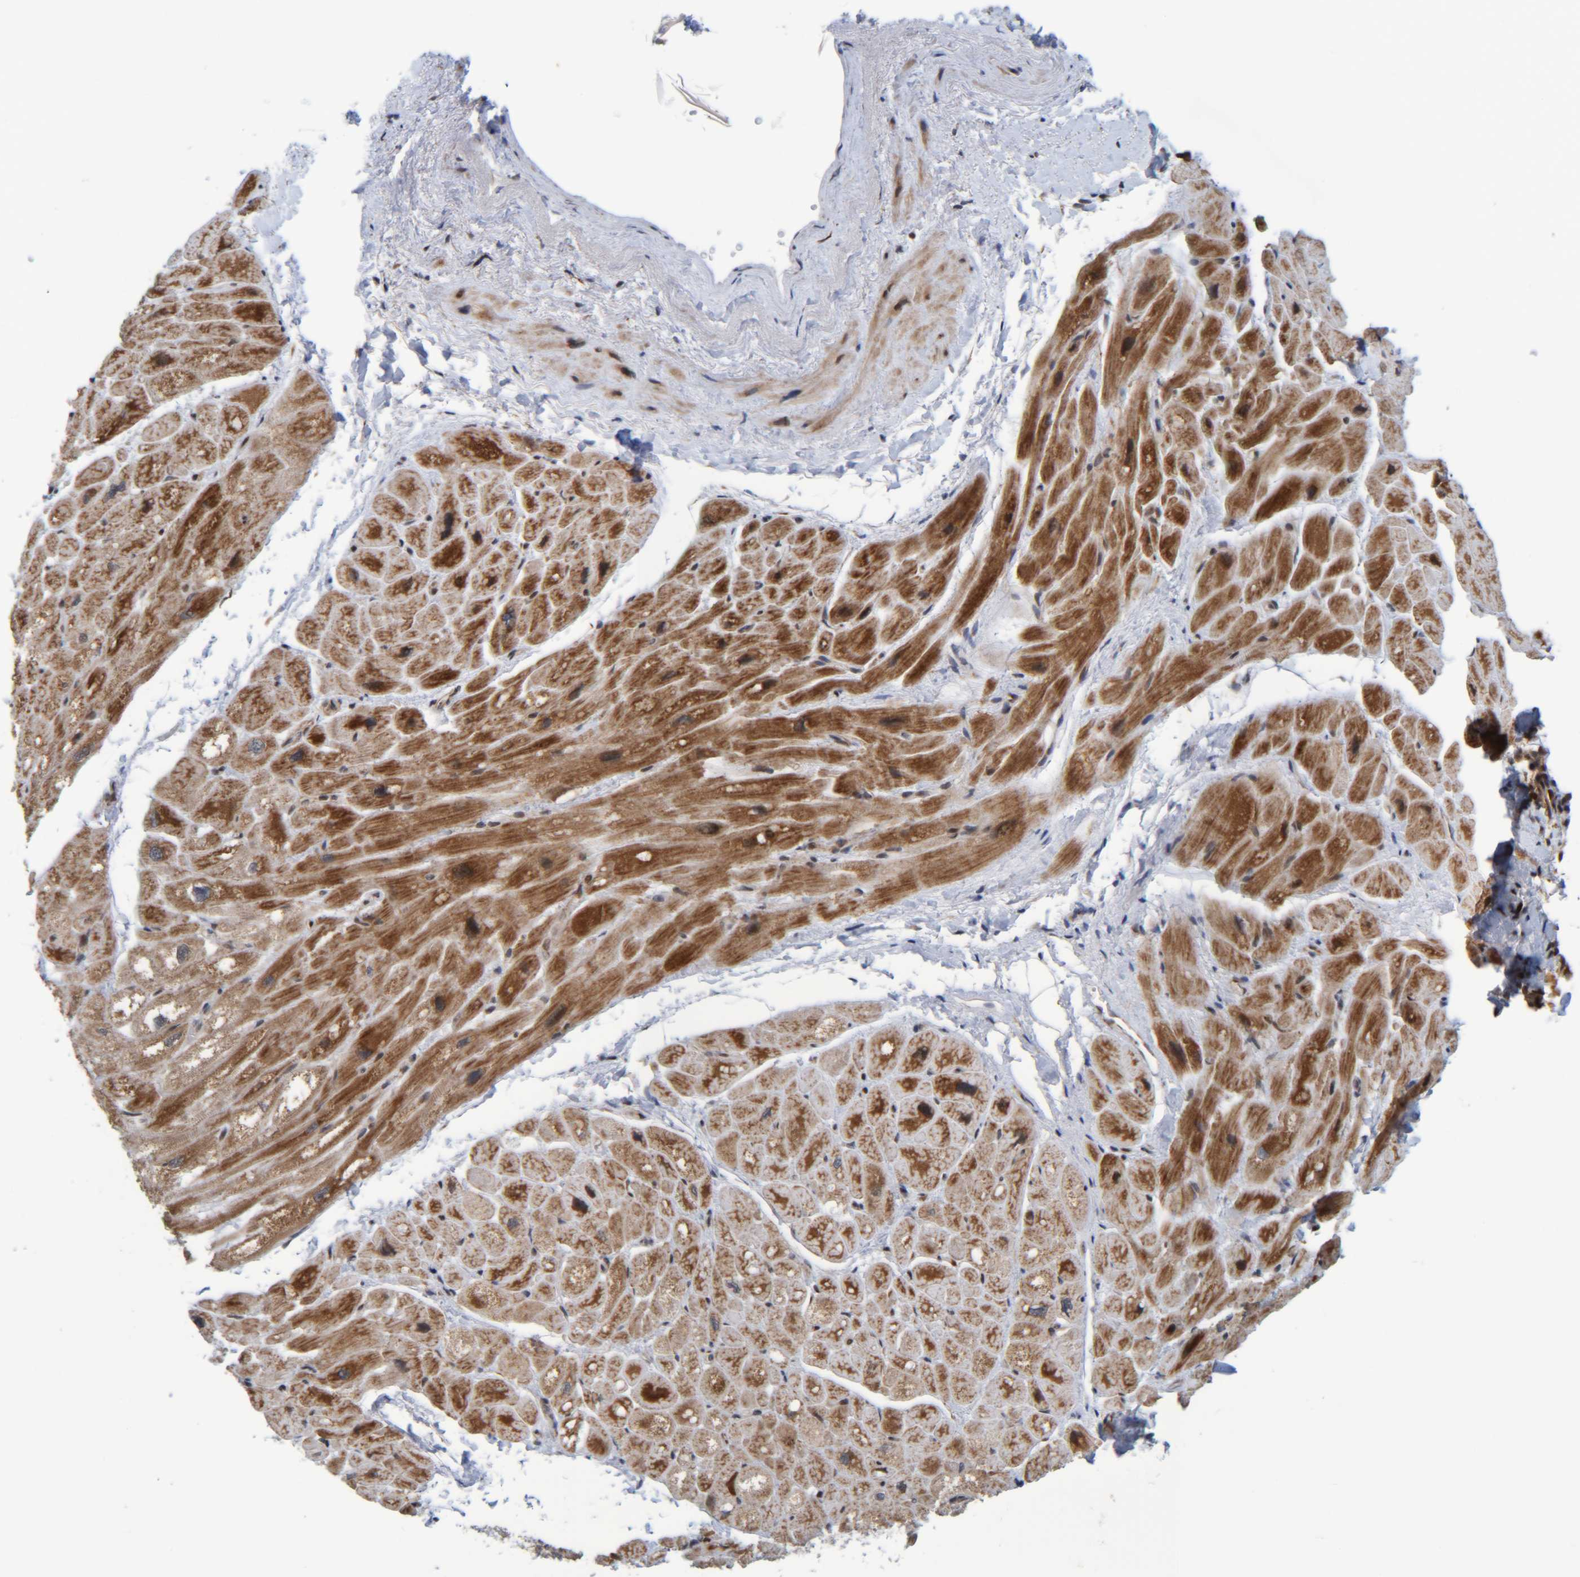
{"staining": {"intensity": "strong", "quantity": ">75%", "location": "cytoplasmic/membranous"}, "tissue": "heart muscle", "cell_type": "Cardiomyocytes", "image_type": "normal", "snomed": [{"axis": "morphology", "description": "Normal tissue, NOS"}, {"axis": "topography", "description": "Heart"}], "caption": "Brown immunohistochemical staining in unremarkable human heart muscle shows strong cytoplasmic/membranous expression in about >75% of cardiomyocytes.", "gene": "CCDC57", "patient": {"sex": "male", "age": 49}}